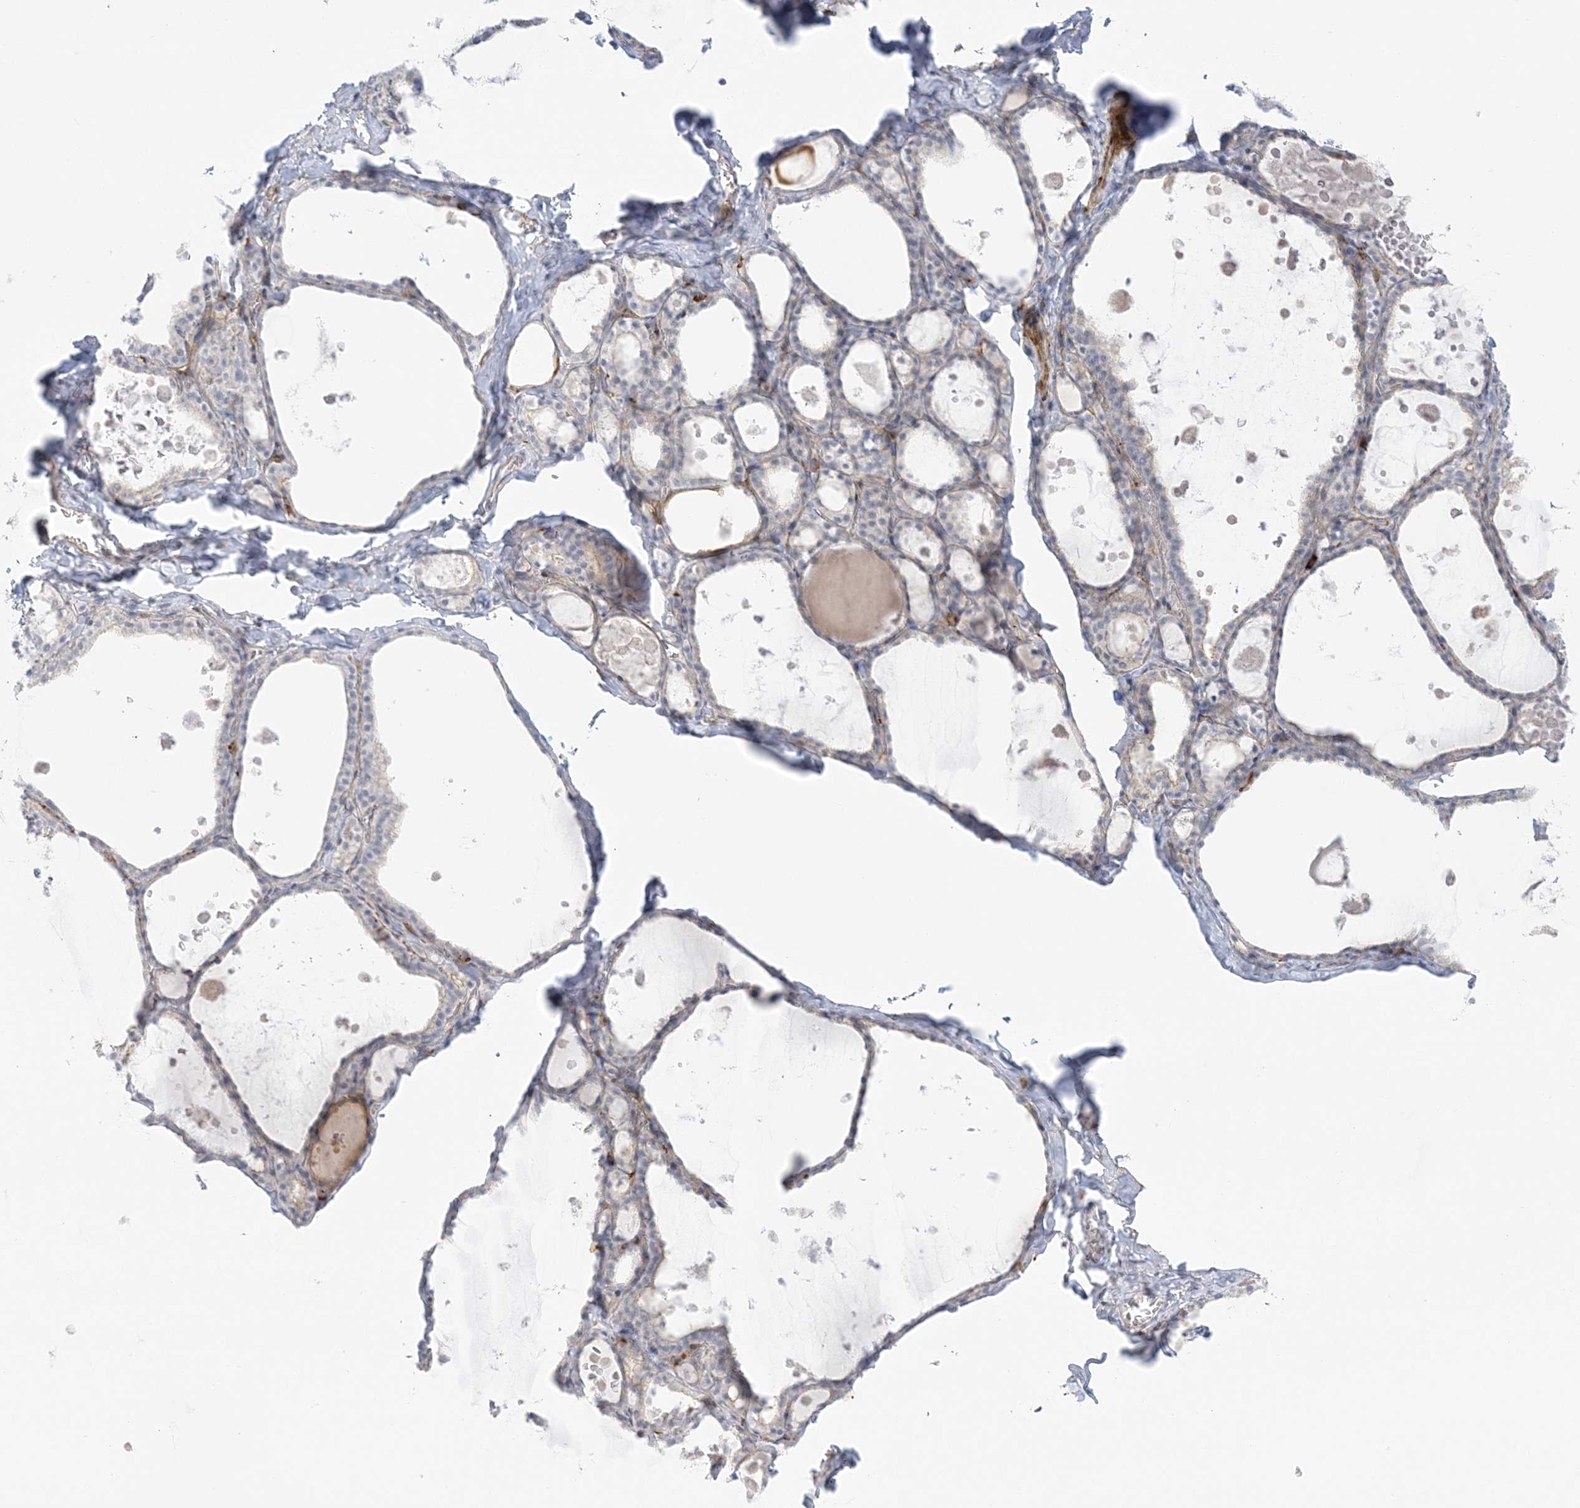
{"staining": {"intensity": "negative", "quantity": "none", "location": "none"}, "tissue": "thyroid gland", "cell_type": "Glandular cells", "image_type": "normal", "snomed": [{"axis": "morphology", "description": "Normal tissue, NOS"}, {"axis": "topography", "description": "Thyroid gland"}], "caption": "The histopathology image exhibits no staining of glandular cells in unremarkable thyroid gland.", "gene": "ICMT", "patient": {"sex": "male", "age": 56}}